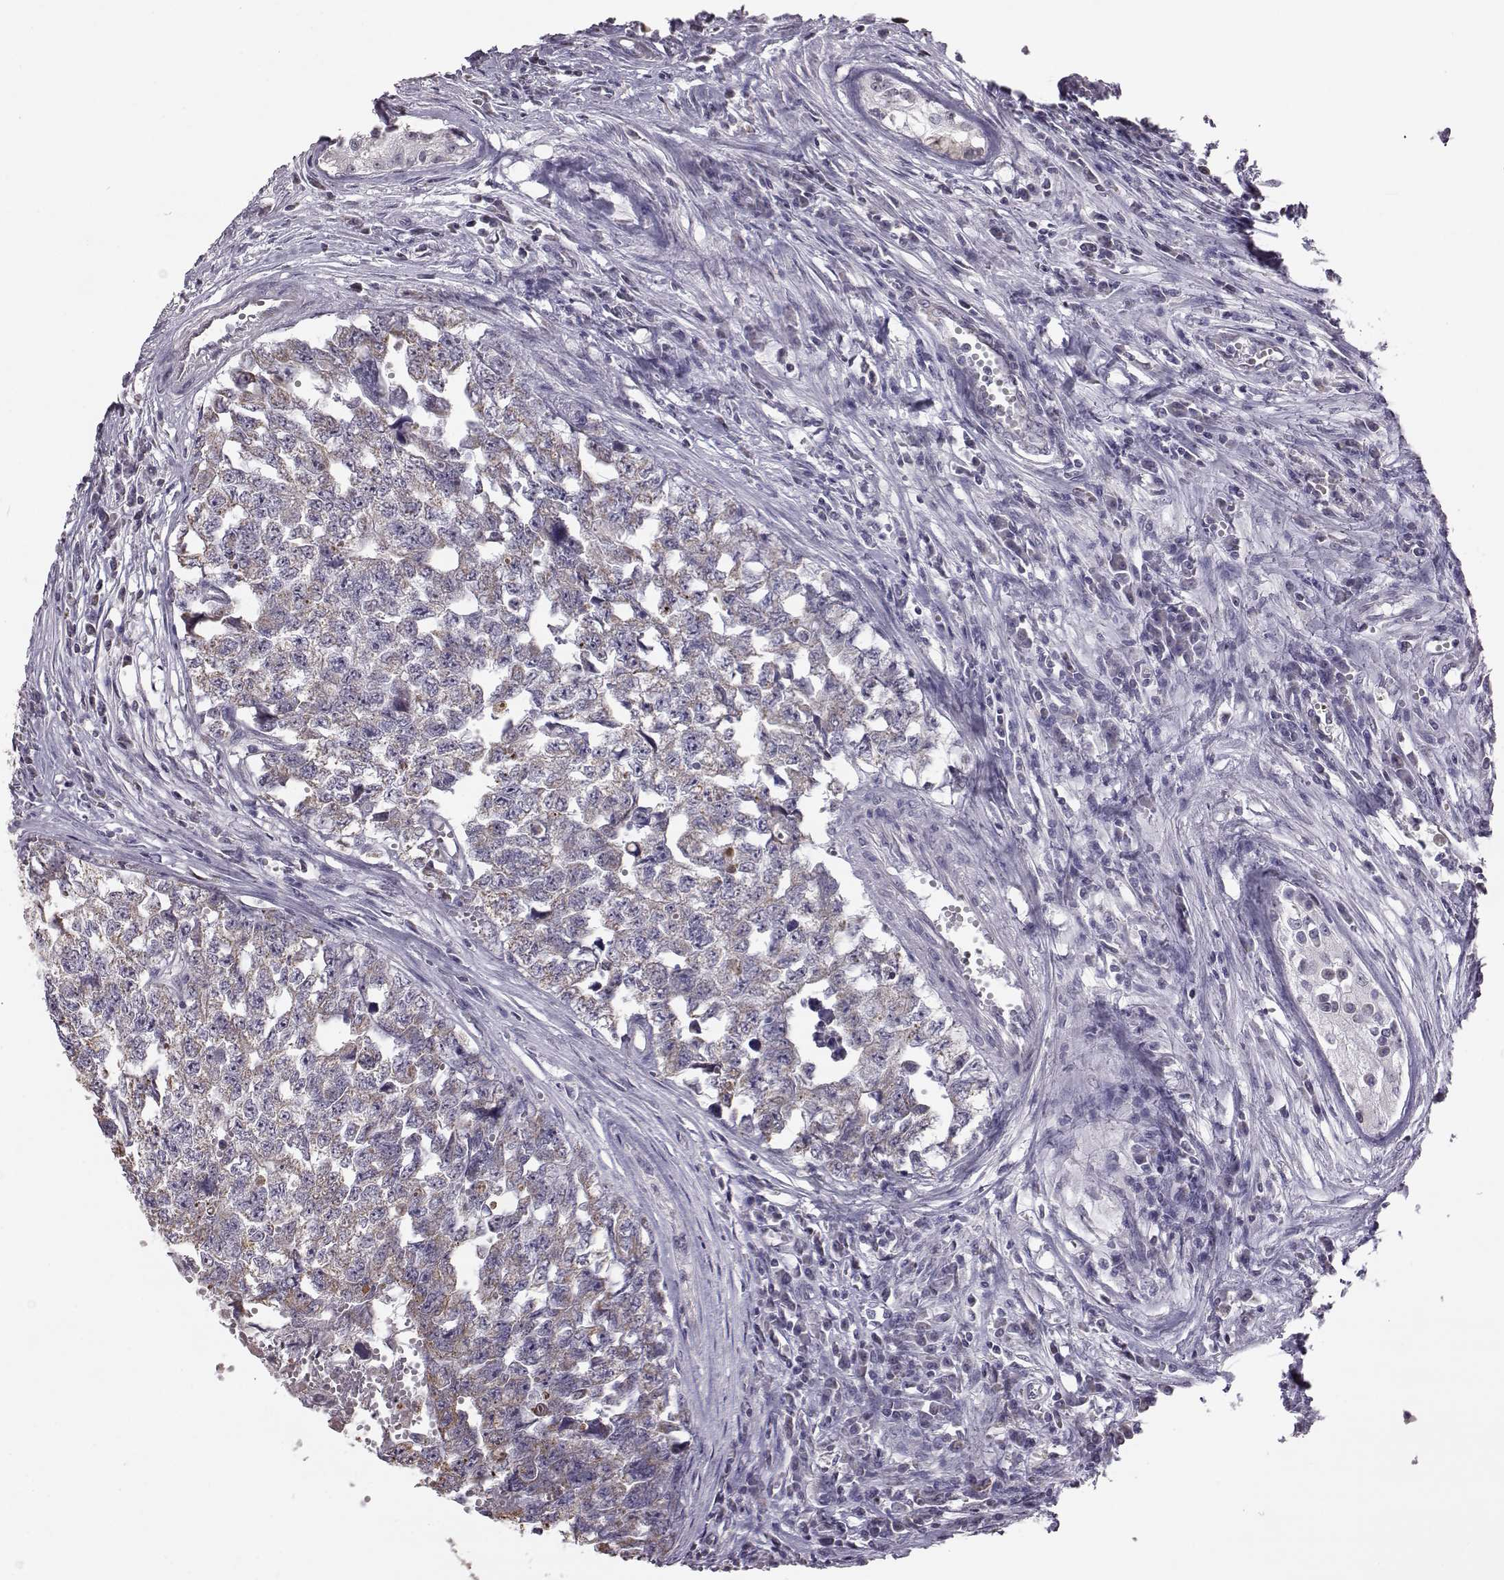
{"staining": {"intensity": "weak", "quantity": "<25%", "location": "cytoplasmic/membranous"}, "tissue": "testis cancer", "cell_type": "Tumor cells", "image_type": "cancer", "snomed": [{"axis": "morphology", "description": "Seminoma, NOS"}, {"axis": "morphology", "description": "Carcinoma, Embryonal, NOS"}, {"axis": "topography", "description": "Testis"}], "caption": "The photomicrograph shows no significant expression in tumor cells of testis cancer (seminoma).", "gene": "ALDH3A1", "patient": {"sex": "male", "age": 22}}